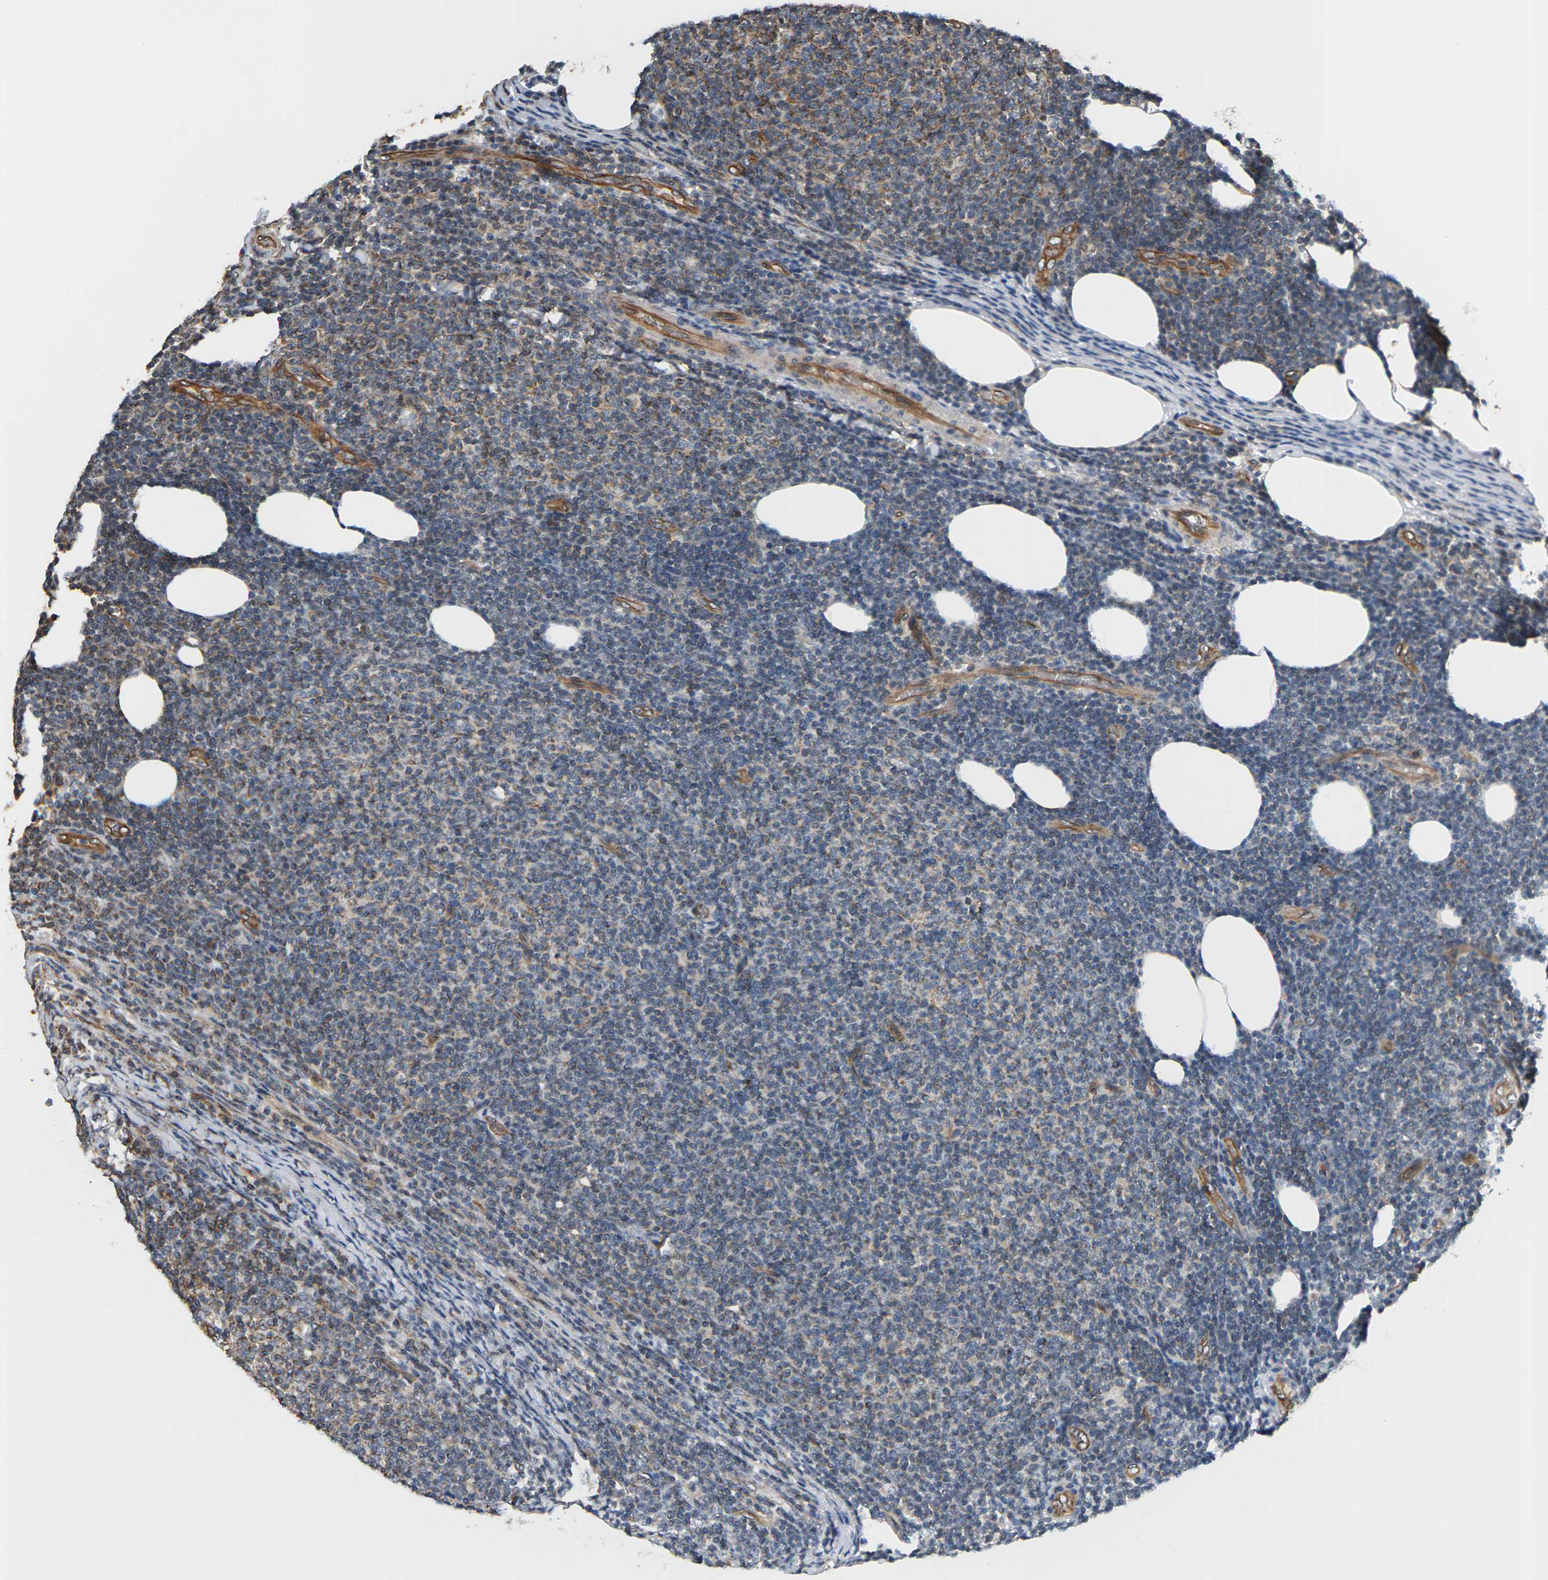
{"staining": {"intensity": "weak", "quantity": "25%-75%", "location": "cytoplasmic/membranous"}, "tissue": "lymphoma", "cell_type": "Tumor cells", "image_type": "cancer", "snomed": [{"axis": "morphology", "description": "Malignant lymphoma, non-Hodgkin's type, Low grade"}, {"axis": "topography", "description": "Lymph node"}], "caption": "Approximately 25%-75% of tumor cells in lymphoma show weak cytoplasmic/membranous protein expression as visualized by brown immunohistochemical staining.", "gene": "PCDHB4", "patient": {"sex": "male", "age": 66}}